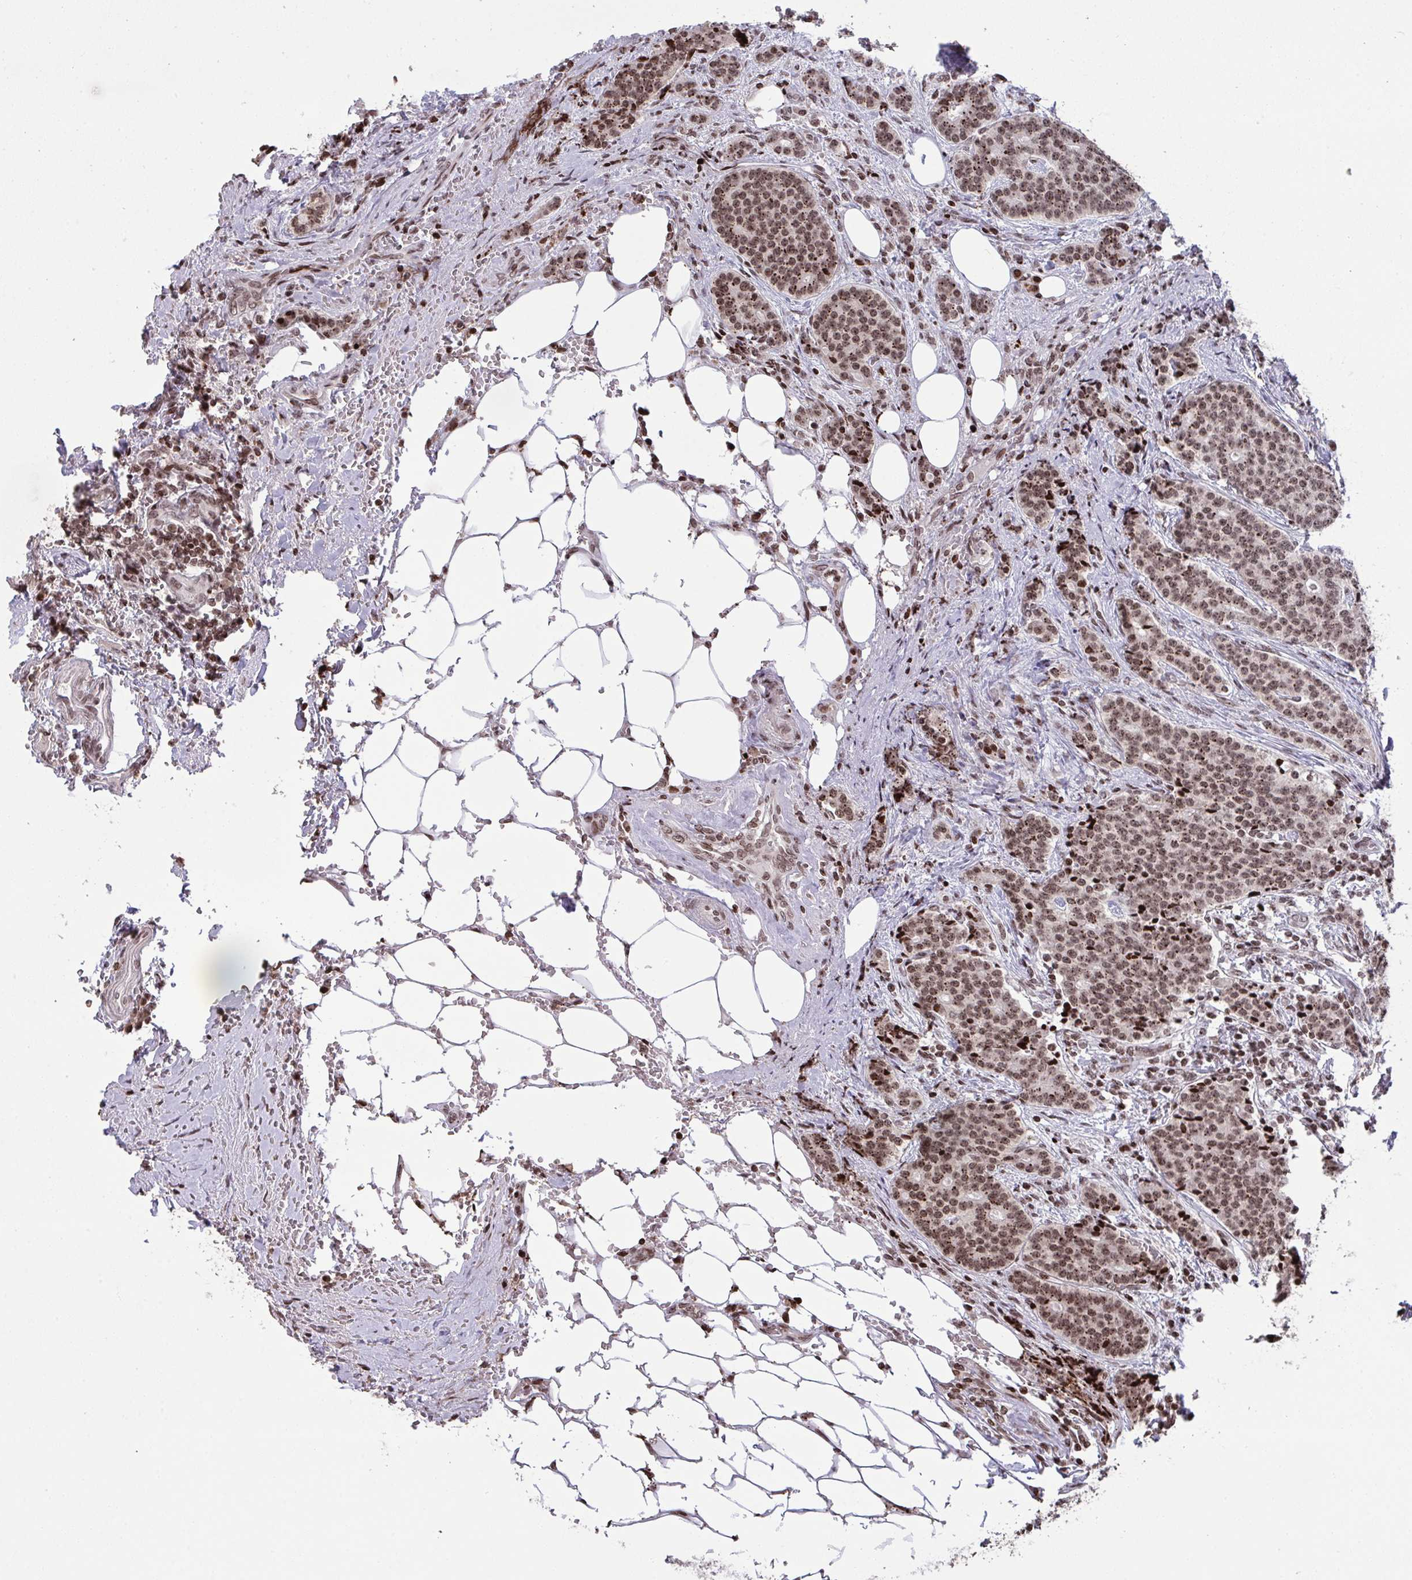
{"staining": {"intensity": "moderate", "quantity": ">75%", "location": "nuclear"}, "tissue": "carcinoid", "cell_type": "Tumor cells", "image_type": "cancer", "snomed": [{"axis": "morphology", "description": "Carcinoid, malignant, NOS"}, {"axis": "topography", "description": "Small intestine"}], "caption": "About >75% of tumor cells in human carcinoid exhibit moderate nuclear protein positivity as visualized by brown immunohistochemical staining.", "gene": "NIP7", "patient": {"sex": "female", "age": 73}}